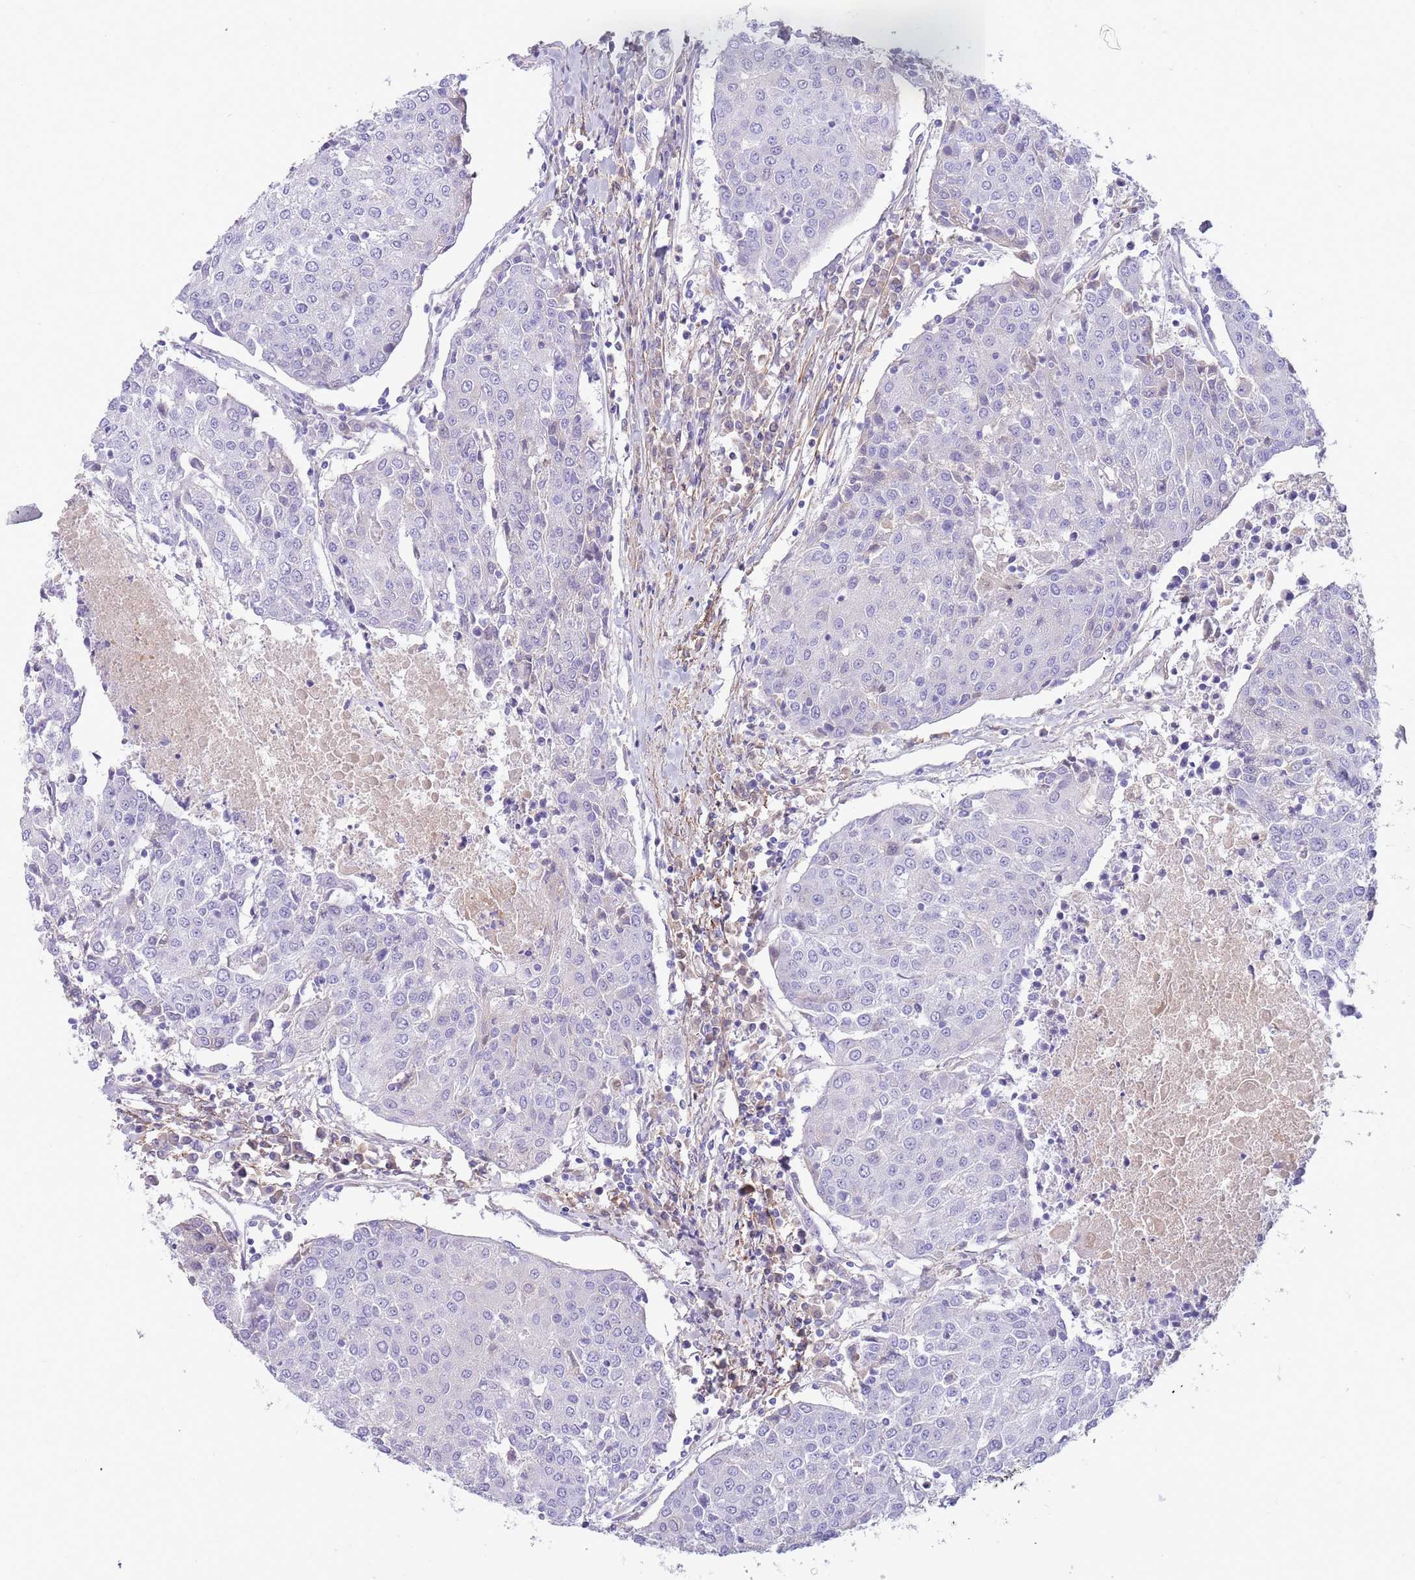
{"staining": {"intensity": "negative", "quantity": "none", "location": "none"}, "tissue": "urothelial cancer", "cell_type": "Tumor cells", "image_type": "cancer", "snomed": [{"axis": "morphology", "description": "Urothelial carcinoma, High grade"}, {"axis": "topography", "description": "Urinary bladder"}], "caption": "Immunohistochemical staining of high-grade urothelial carcinoma reveals no significant expression in tumor cells.", "gene": "LEPROTL1", "patient": {"sex": "female", "age": 85}}